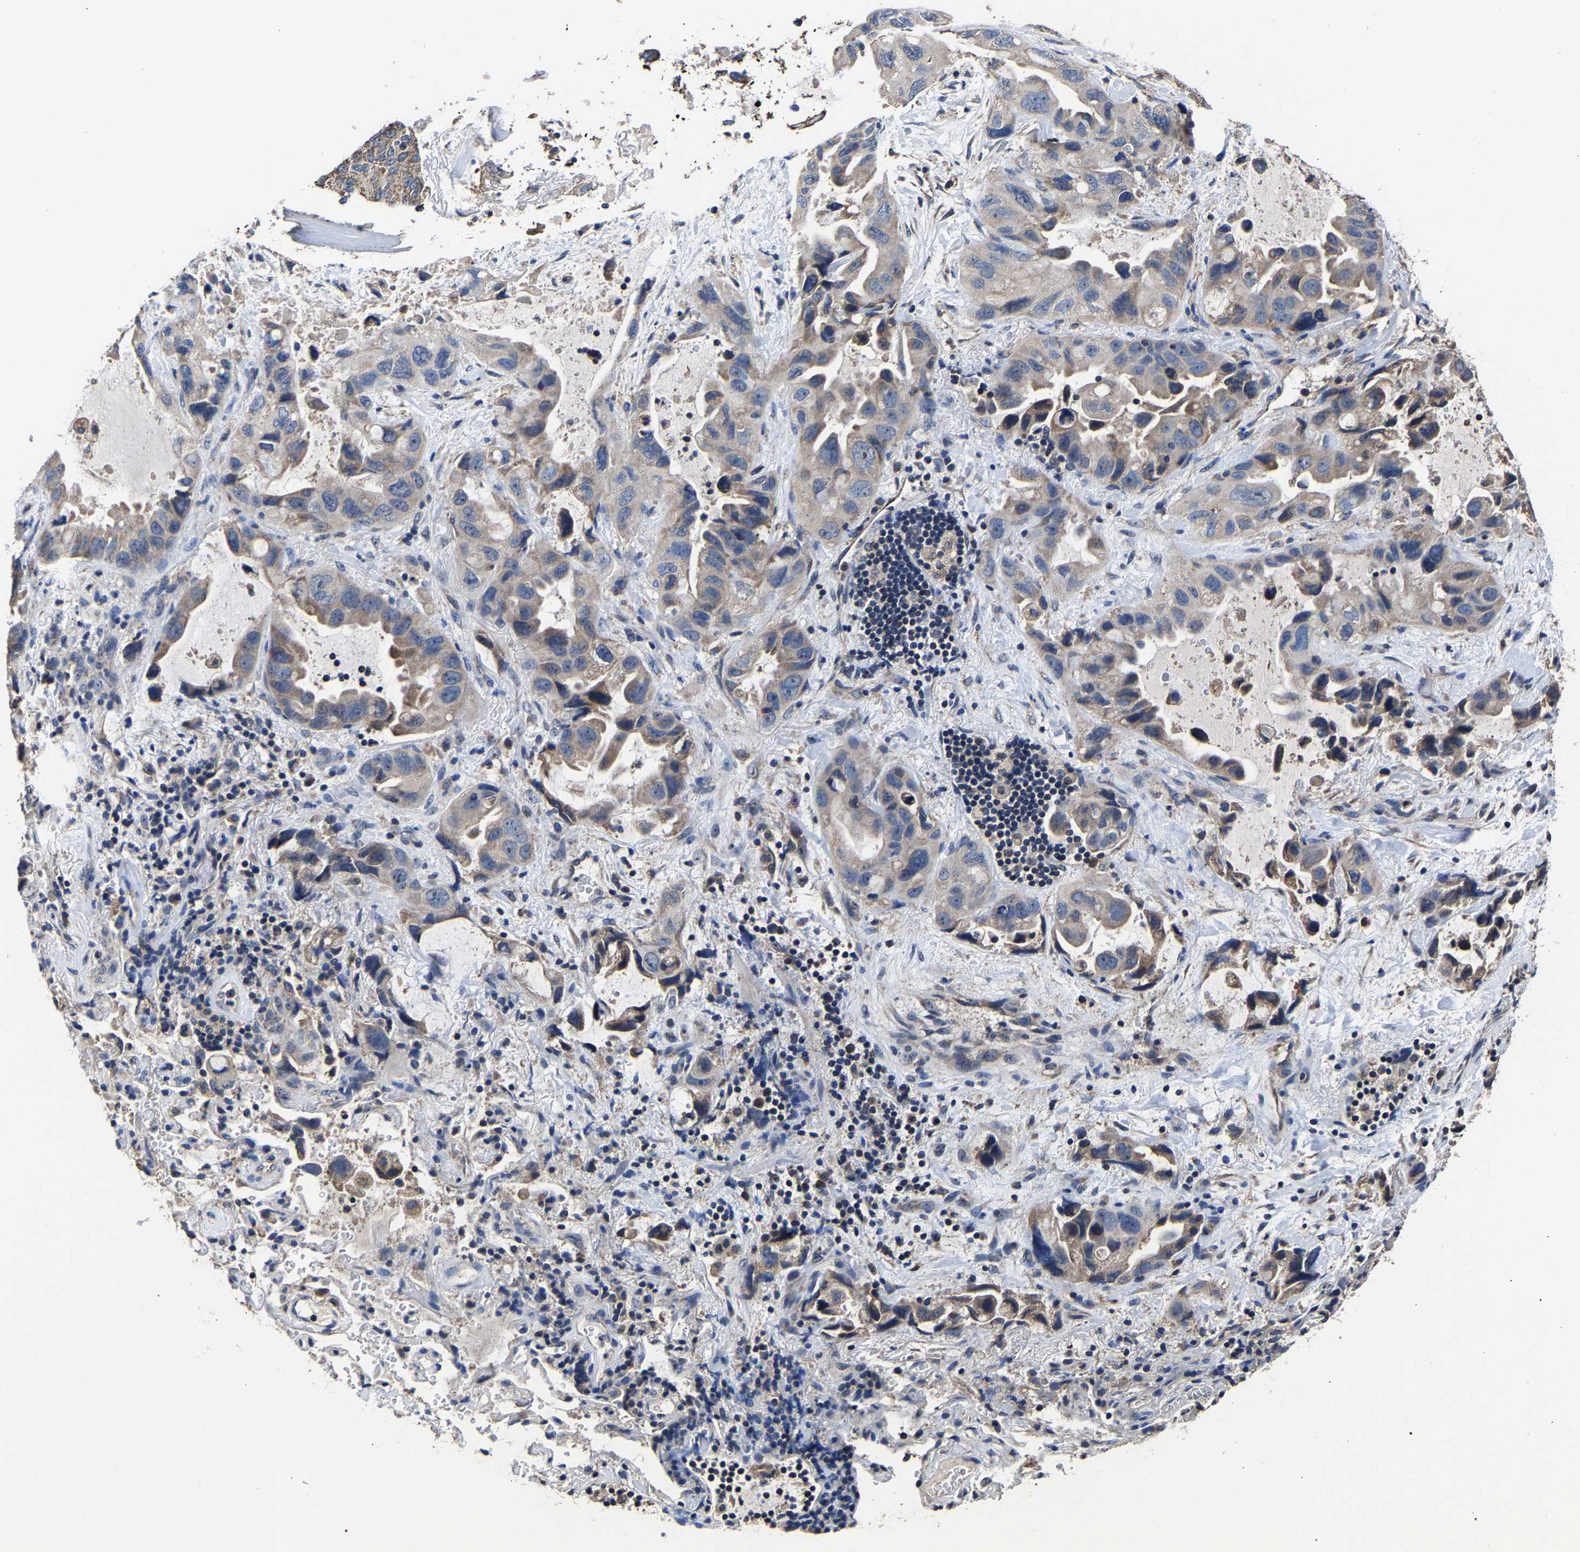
{"staining": {"intensity": "weak", "quantity": "25%-75%", "location": "cytoplasmic/membranous"}, "tissue": "lung cancer", "cell_type": "Tumor cells", "image_type": "cancer", "snomed": [{"axis": "morphology", "description": "Squamous cell carcinoma, NOS"}, {"axis": "topography", "description": "Lung"}], "caption": "Brown immunohistochemical staining in human squamous cell carcinoma (lung) reveals weak cytoplasmic/membranous positivity in about 25%-75% of tumor cells. (DAB (3,3'-diaminobenzidine) IHC, brown staining for protein, blue staining for nuclei).", "gene": "ZCCHC7", "patient": {"sex": "female", "age": 73}}